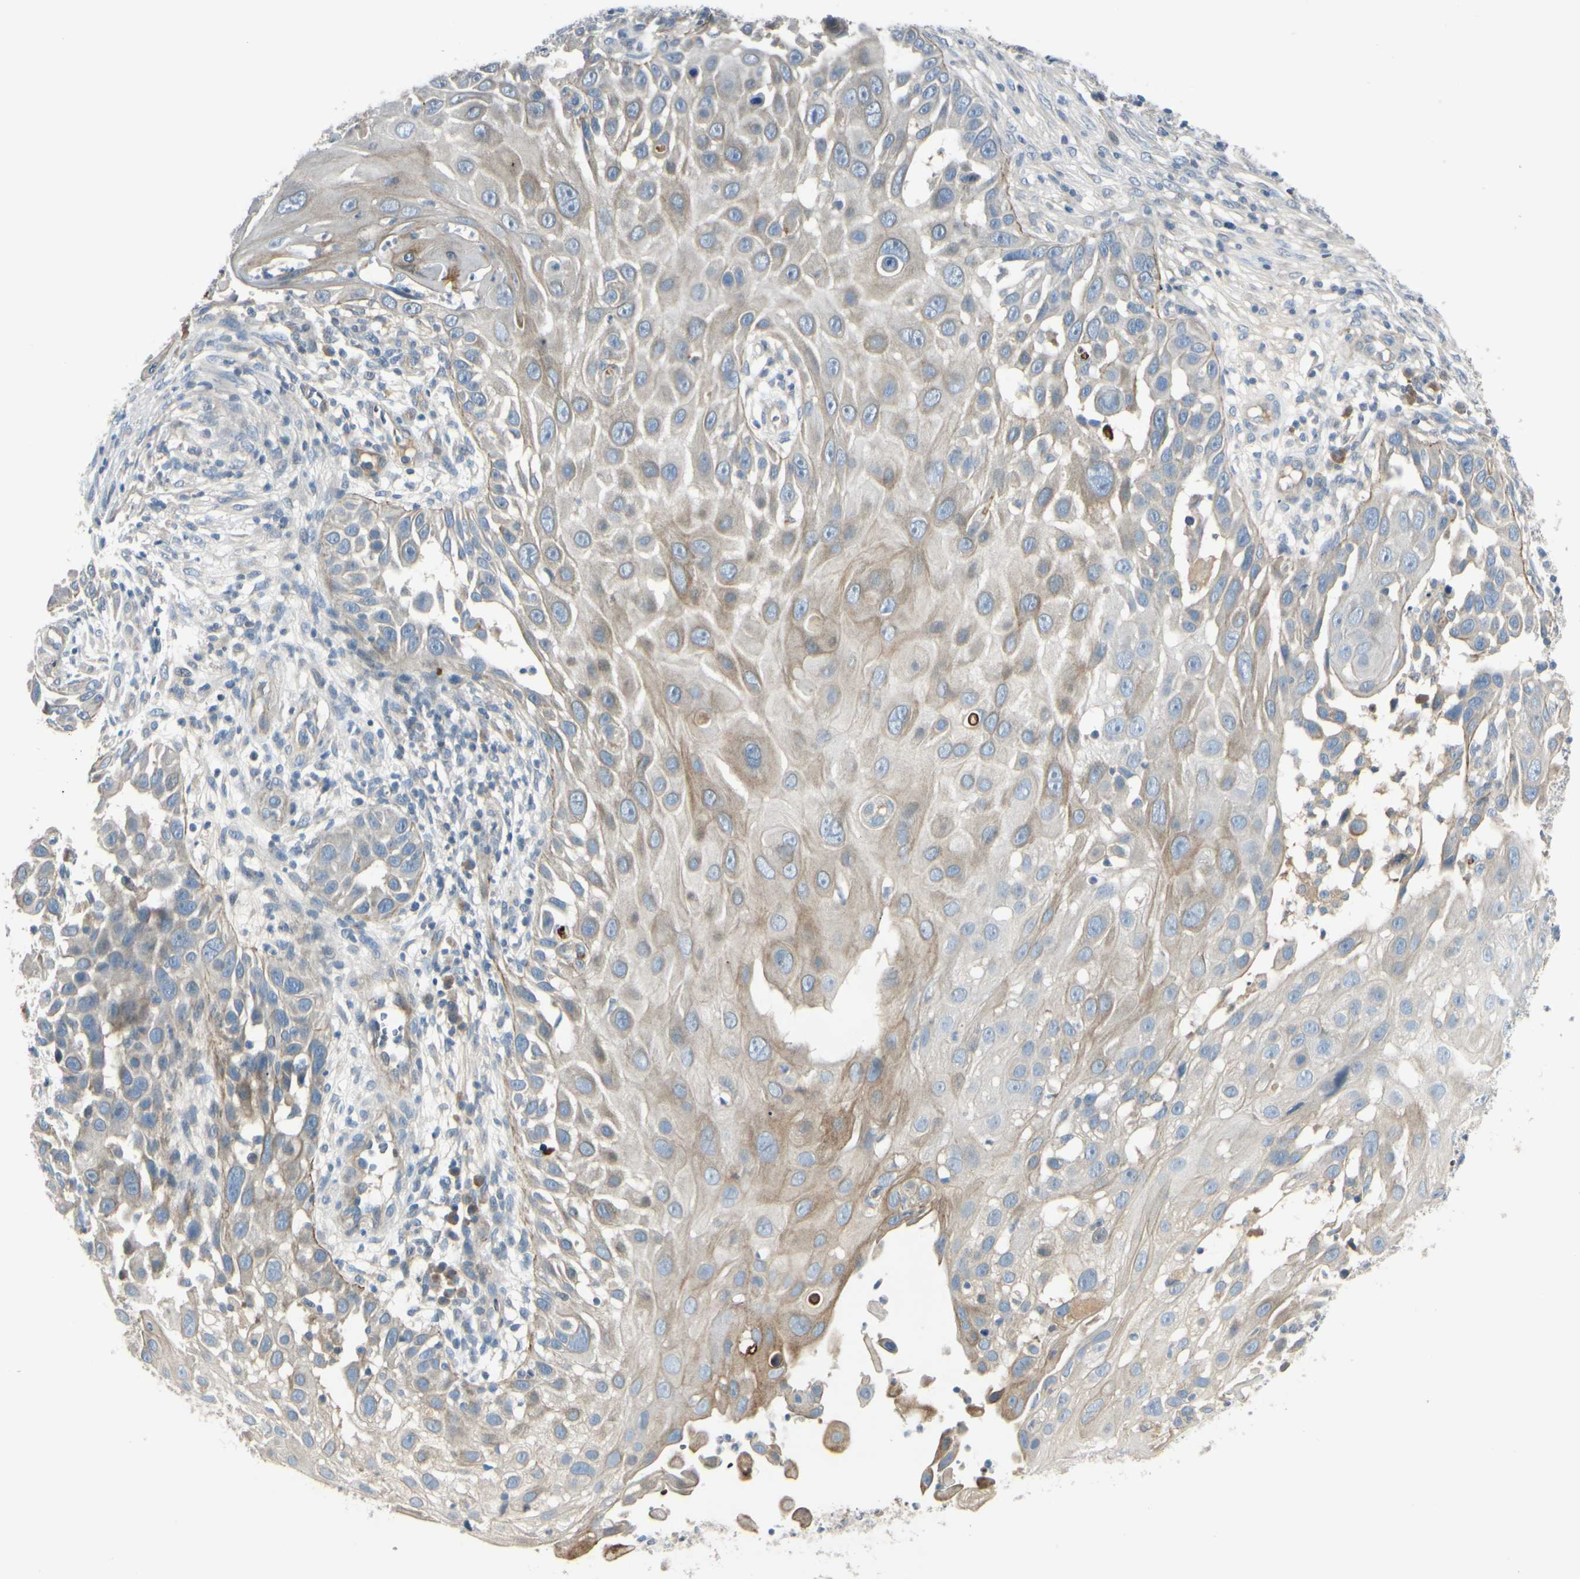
{"staining": {"intensity": "moderate", "quantity": "25%-75%", "location": "cytoplasmic/membranous"}, "tissue": "skin cancer", "cell_type": "Tumor cells", "image_type": "cancer", "snomed": [{"axis": "morphology", "description": "Squamous cell carcinoma, NOS"}, {"axis": "topography", "description": "Skin"}], "caption": "A brown stain shows moderate cytoplasmic/membranous staining of a protein in skin squamous cell carcinoma tumor cells.", "gene": "PPP3CB", "patient": {"sex": "female", "age": 44}}